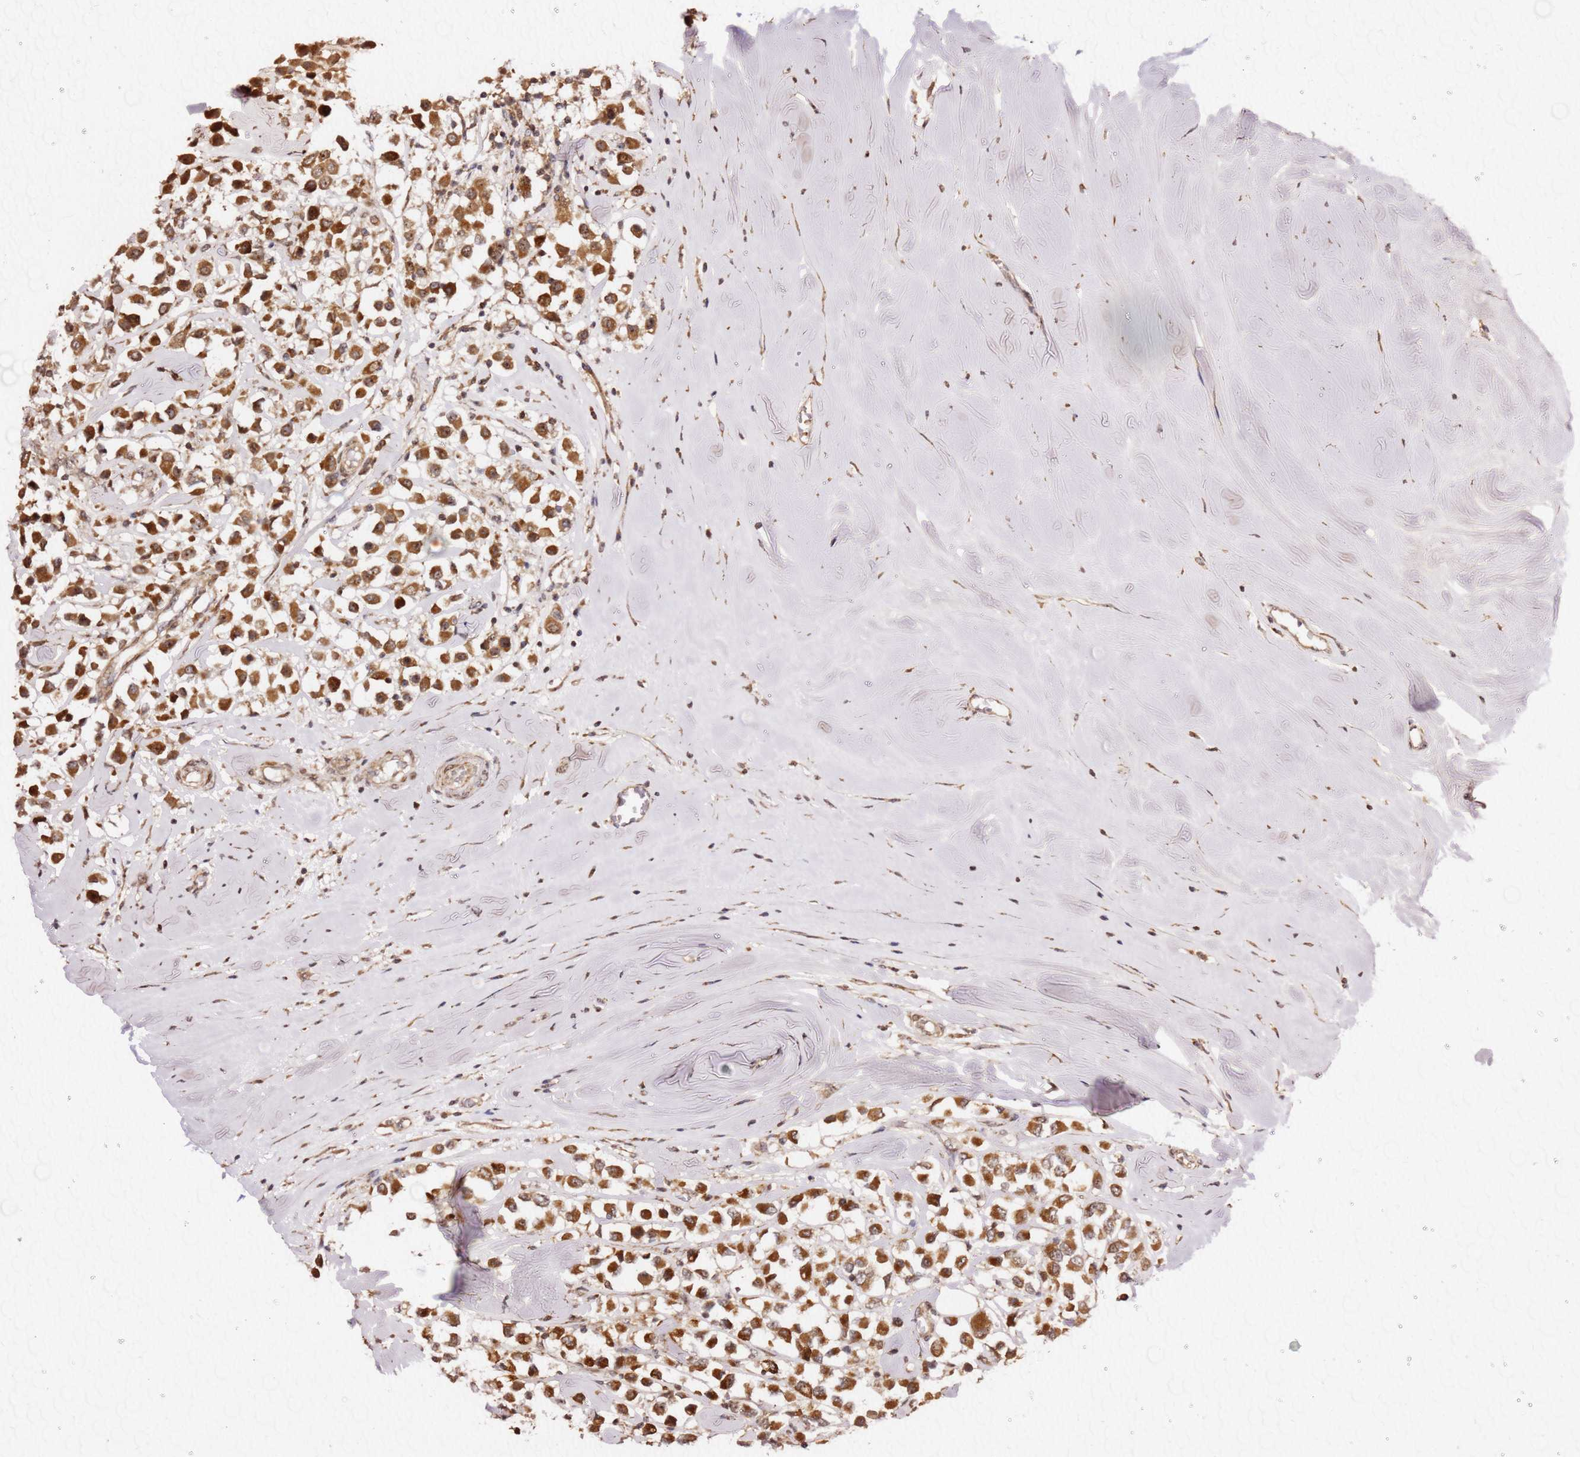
{"staining": {"intensity": "strong", "quantity": ">75%", "location": "cytoplasmic/membranous"}, "tissue": "breast cancer", "cell_type": "Tumor cells", "image_type": "cancer", "snomed": [{"axis": "morphology", "description": "Duct carcinoma"}, {"axis": "topography", "description": "Breast"}], "caption": "Immunohistochemical staining of human breast cancer shows high levels of strong cytoplasmic/membranous positivity in about >75% of tumor cells. (DAB = brown stain, brightfield microscopy at high magnification).", "gene": "KIF25", "patient": {"sex": "female", "age": 61}}